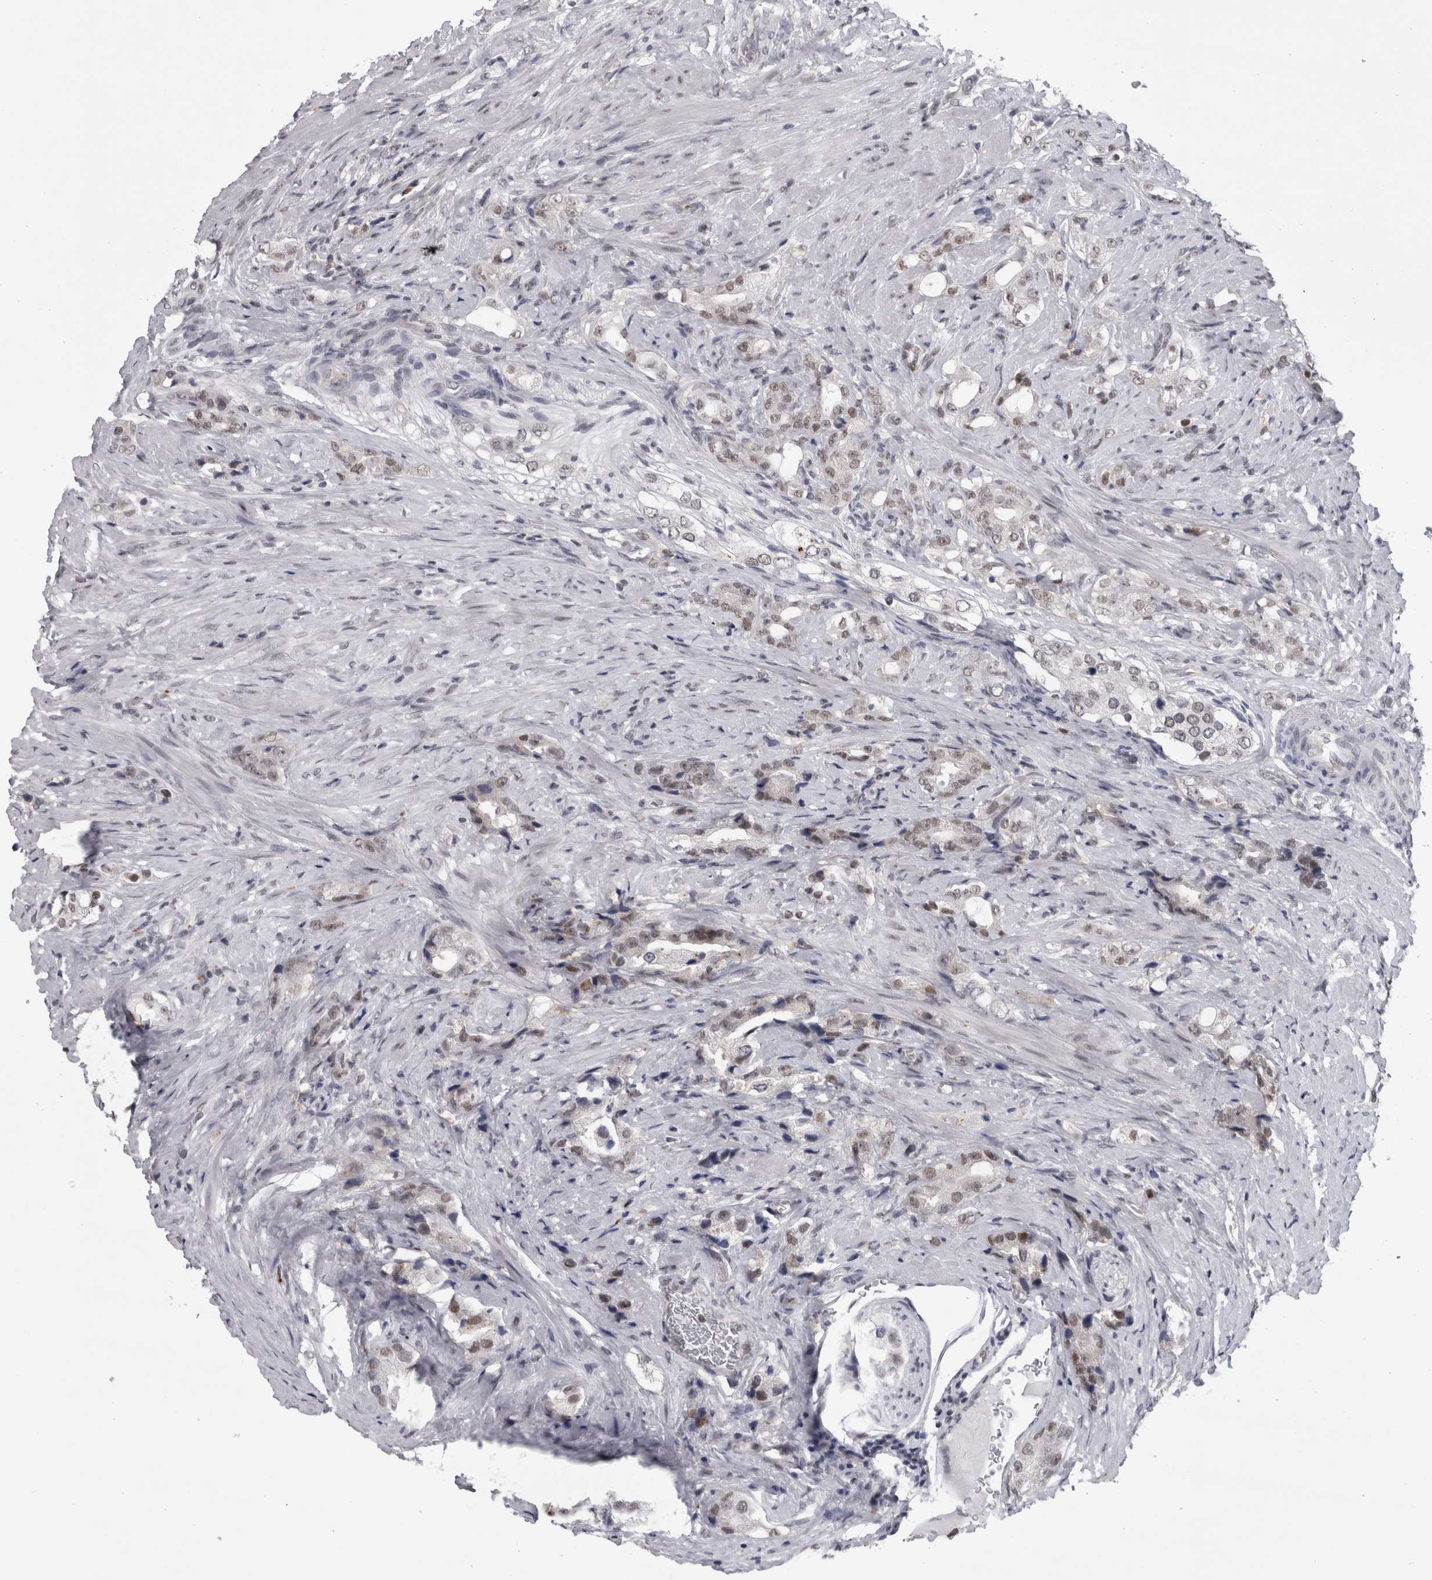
{"staining": {"intensity": "weak", "quantity": ">75%", "location": "nuclear"}, "tissue": "prostate cancer", "cell_type": "Tumor cells", "image_type": "cancer", "snomed": [{"axis": "morphology", "description": "Adenocarcinoma, High grade"}, {"axis": "topography", "description": "Prostate"}], "caption": "Immunohistochemical staining of human prostate cancer demonstrates low levels of weak nuclear protein expression in about >75% of tumor cells.", "gene": "PSMB2", "patient": {"sex": "male", "age": 63}}